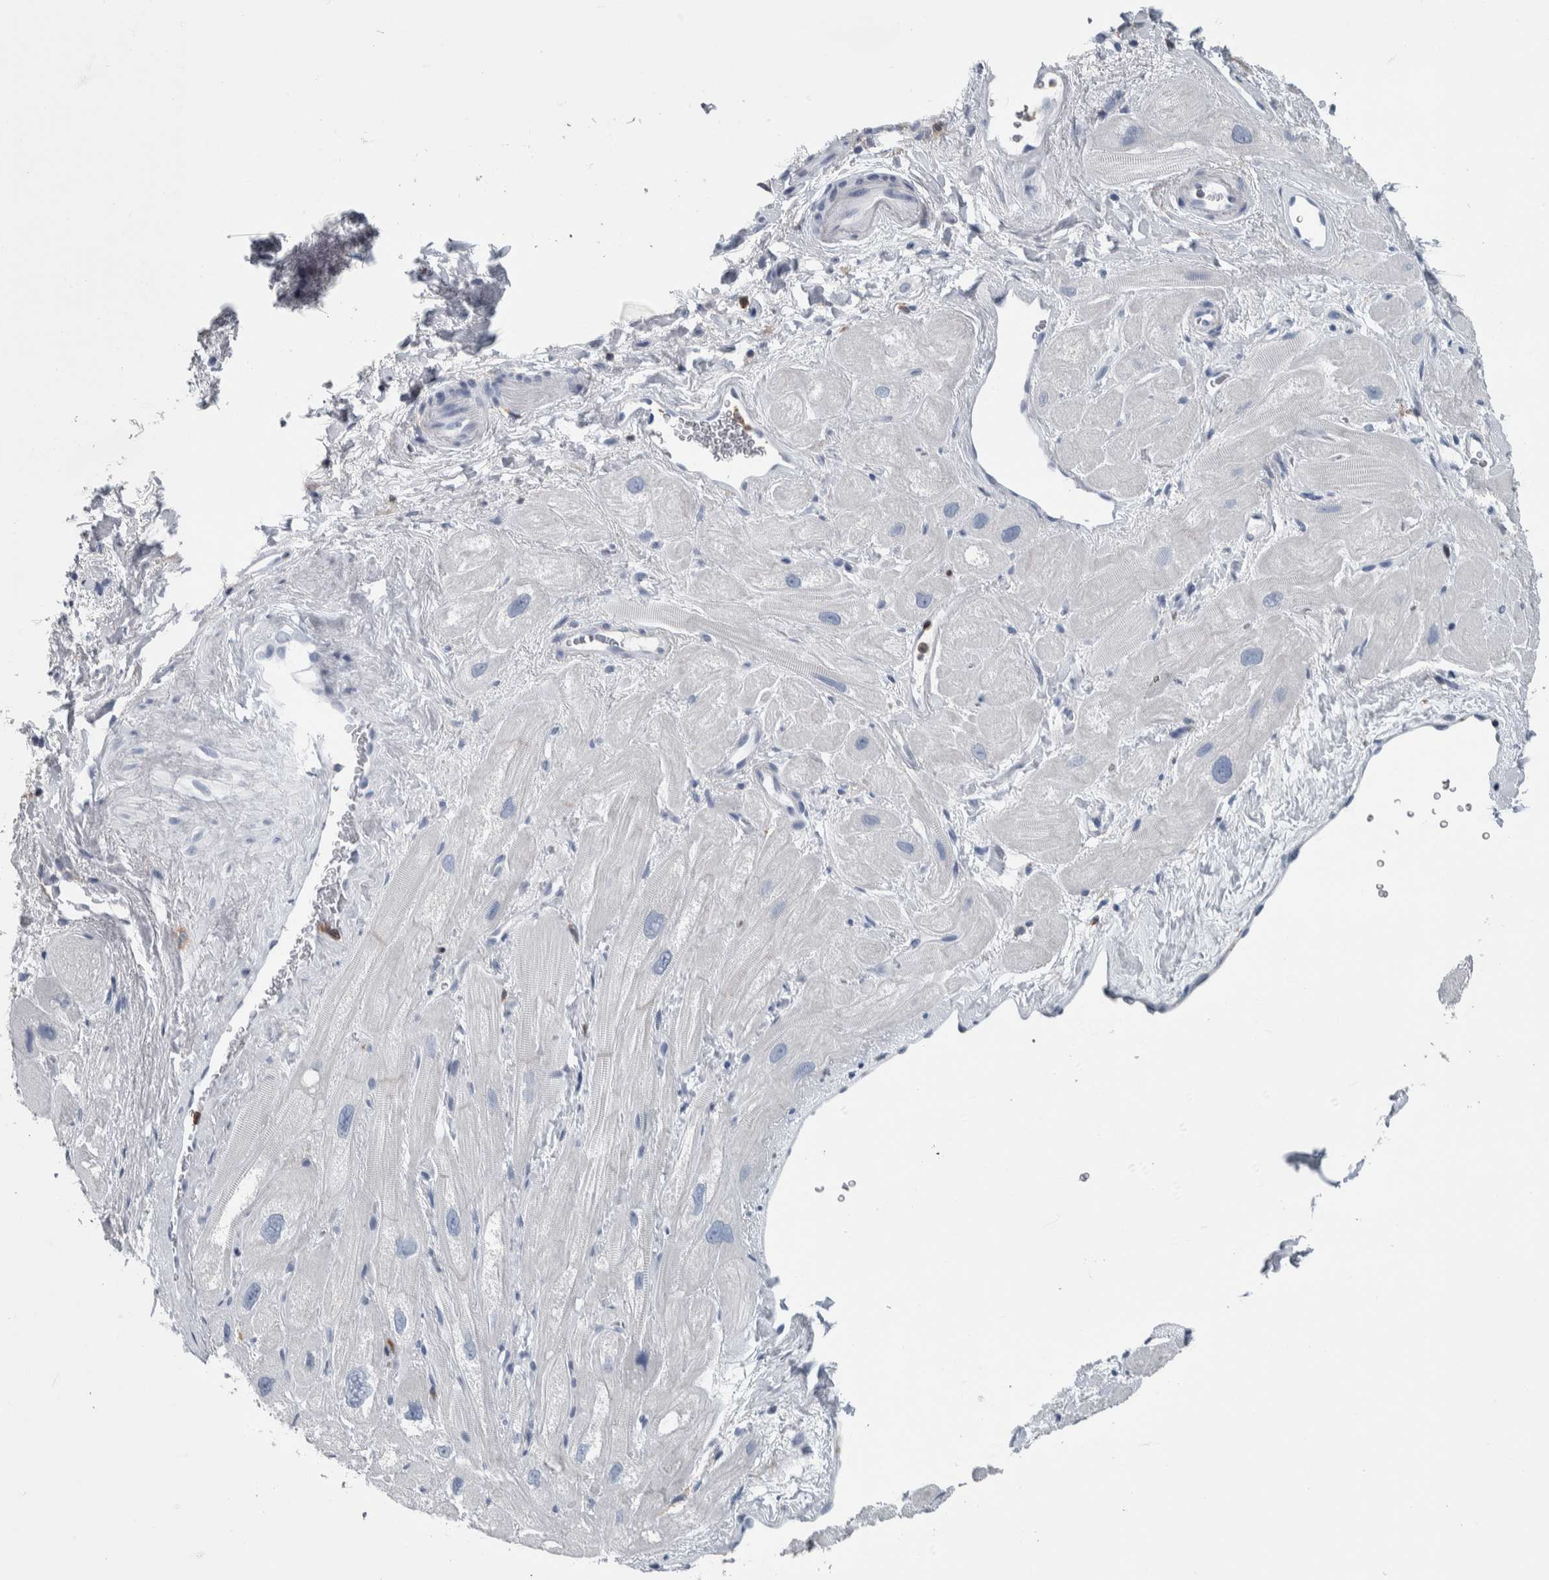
{"staining": {"intensity": "negative", "quantity": "none", "location": "none"}, "tissue": "heart muscle", "cell_type": "Cardiomyocytes", "image_type": "normal", "snomed": [{"axis": "morphology", "description": "Normal tissue, NOS"}, {"axis": "topography", "description": "Heart"}], "caption": "Heart muscle was stained to show a protein in brown. There is no significant staining in cardiomyocytes. The staining was performed using DAB to visualize the protein expression in brown, while the nuclei were stained in blue with hematoxylin (Magnification: 20x).", "gene": "SKAP2", "patient": {"sex": "male", "age": 49}}